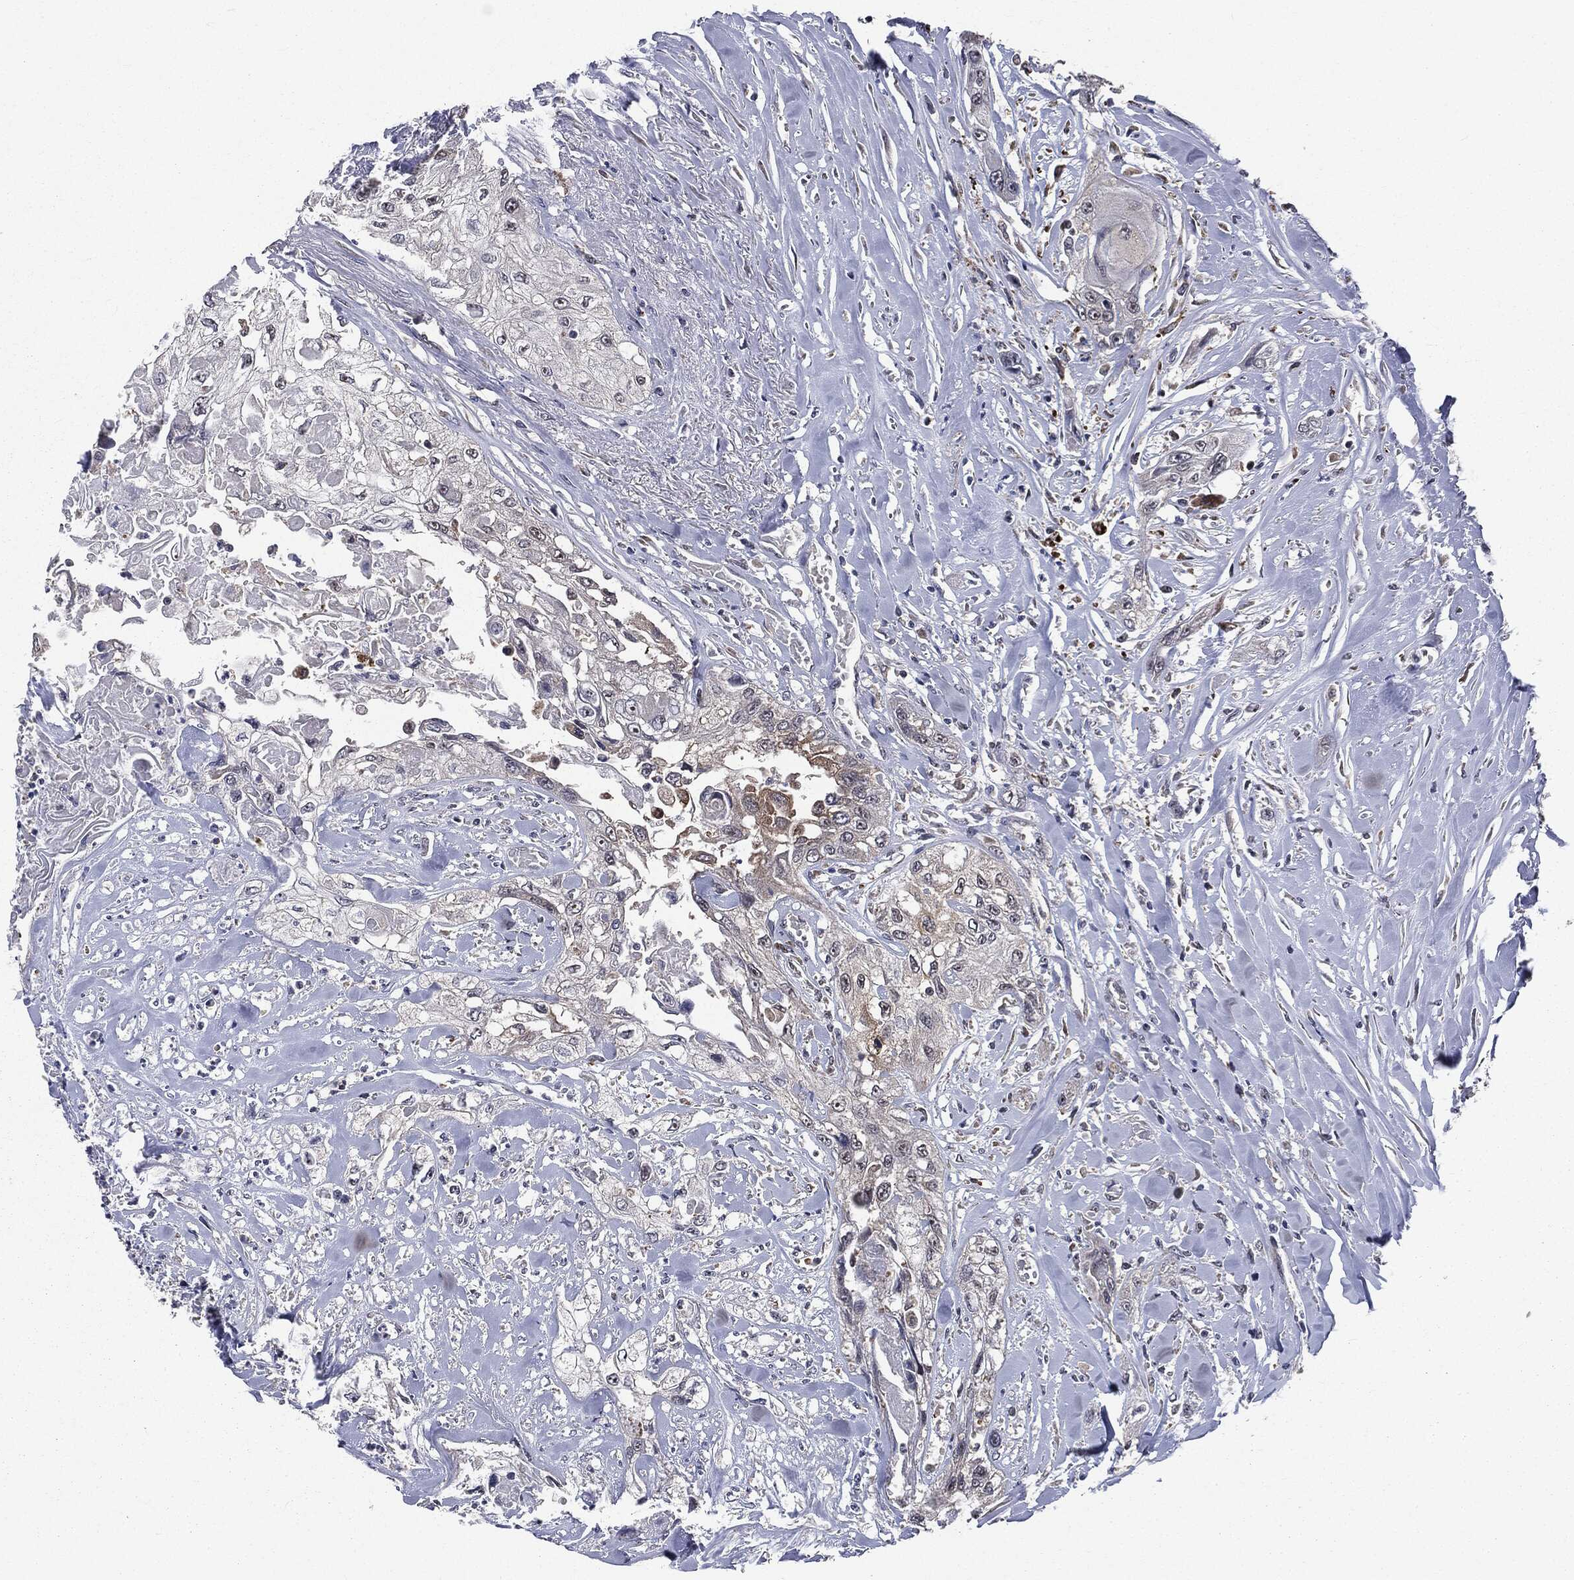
{"staining": {"intensity": "negative", "quantity": "none", "location": "none"}, "tissue": "head and neck cancer", "cell_type": "Tumor cells", "image_type": "cancer", "snomed": [{"axis": "morphology", "description": "Normal tissue, NOS"}, {"axis": "morphology", "description": "Squamous cell carcinoma, NOS"}, {"axis": "topography", "description": "Oral tissue"}, {"axis": "topography", "description": "Peripheral nerve tissue"}, {"axis": "topography", "description": "Head-Neck"}], "caption": "This micrograph is of head and neck cancer (squamous cell carcinoma) stained with immunohistochemistry (IHC) to label a protein in brown with the nuclei are counter-stained blue. There is no staining in tumor cells.", "gene": "TRMT1L", "patient": {"sex": "female", "age": 59}}